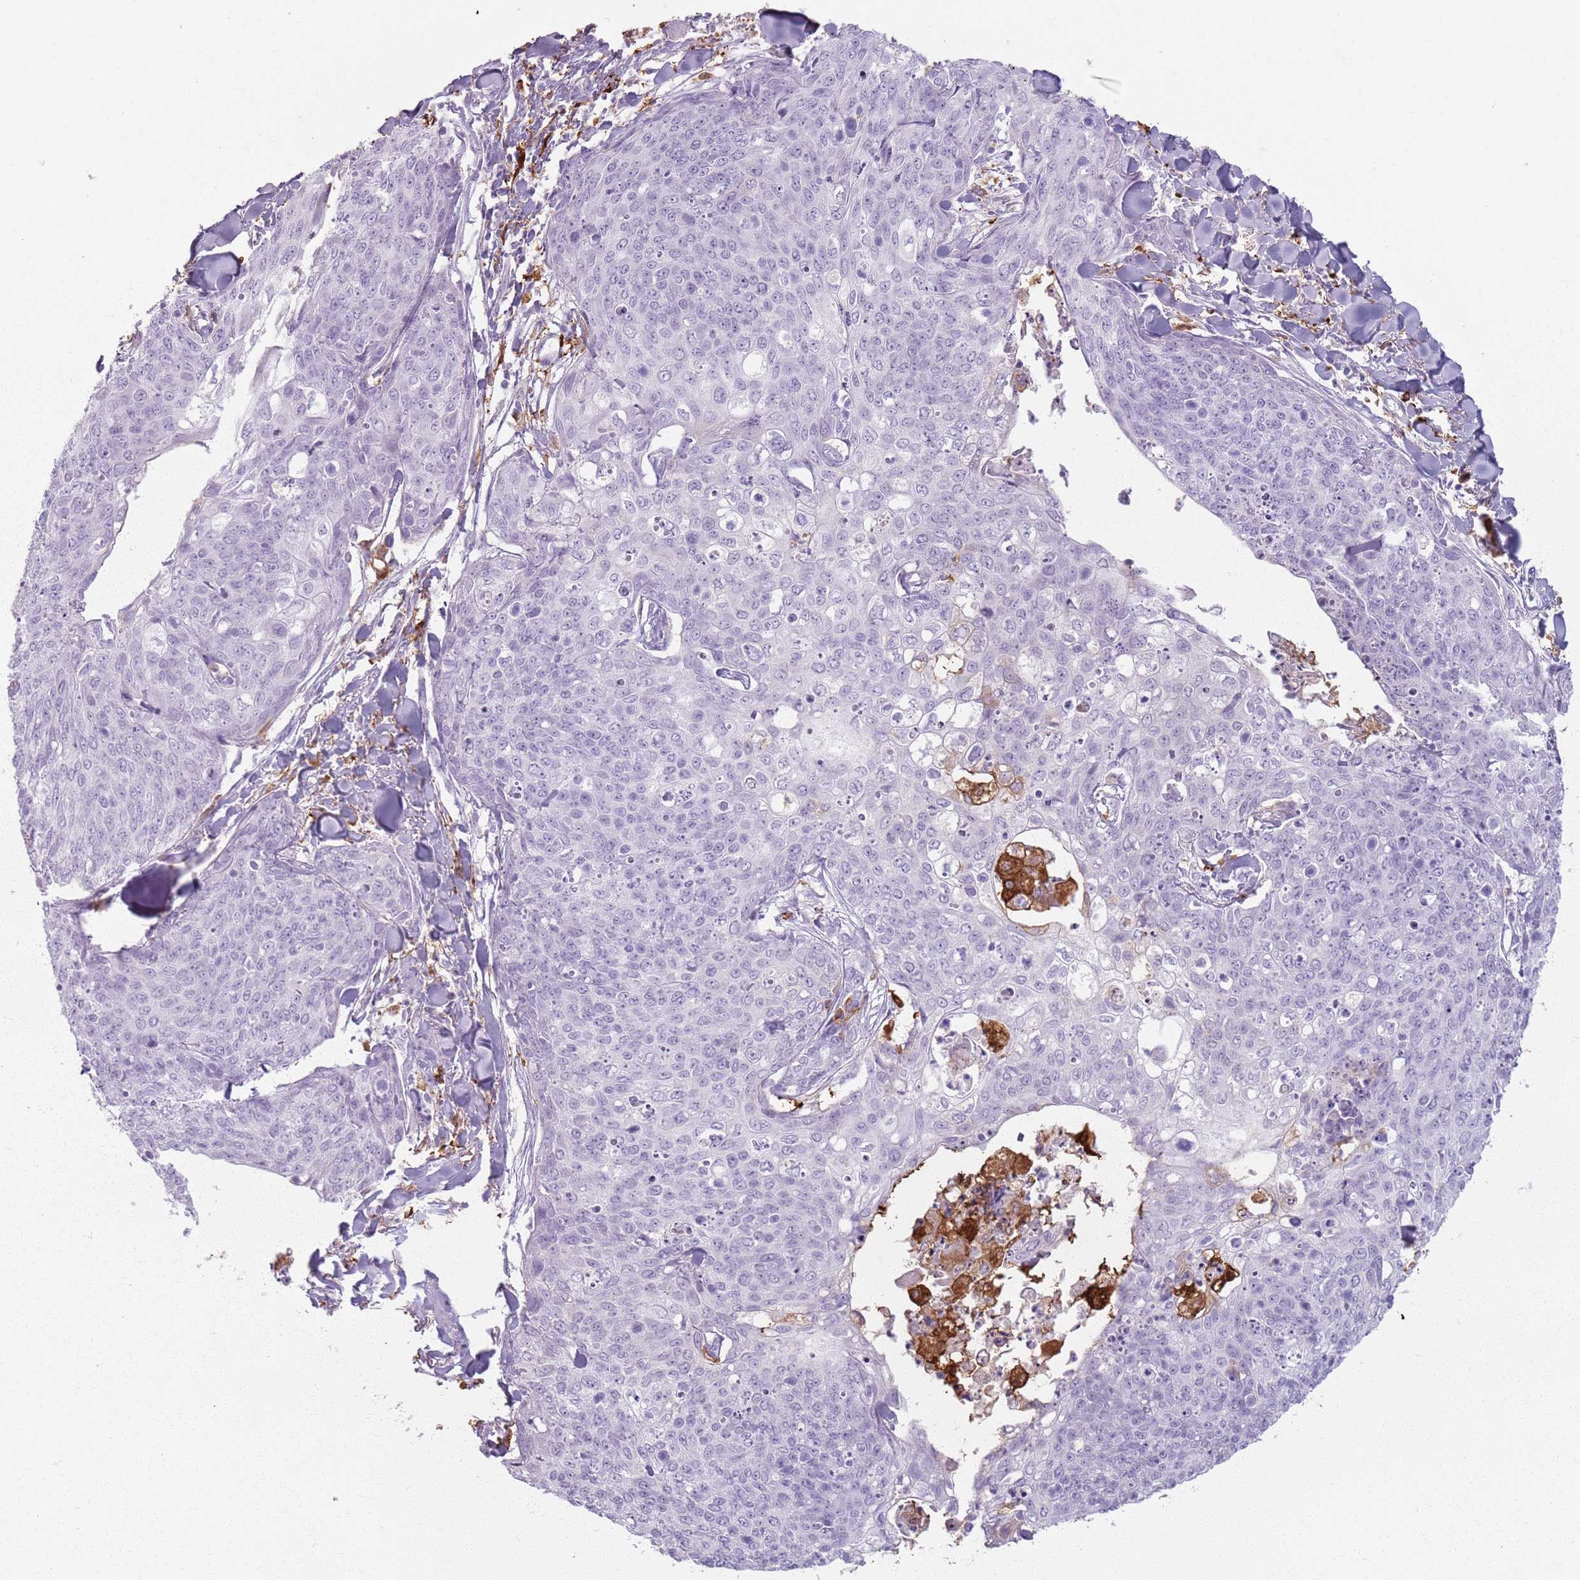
{"staining": {"intensity": "negative", "quantity": "none", "location": "none"}, "tissue": "skin cancer", "cell_type": "Tumor cells", "image_type": "cancer", "snomed": [{"axis": "morphology", "description": "Squamous cell carcinoma, NOS"}, {"axis": "topography", "description": "Skin"}, {"axis": "topography", "description": "Vulva"}], "caption": "Immunohistochemistry (IHC) photomicrograph of neoplastic tissue: skin cancer (squamous cell carcinoma) stained with DAB (3,3'-diaminobenzidine) exhibits no significant protein positivity in tumor cells.", "gene": "GDPGP1", "patient": {"sex": "female", "age": 85}}